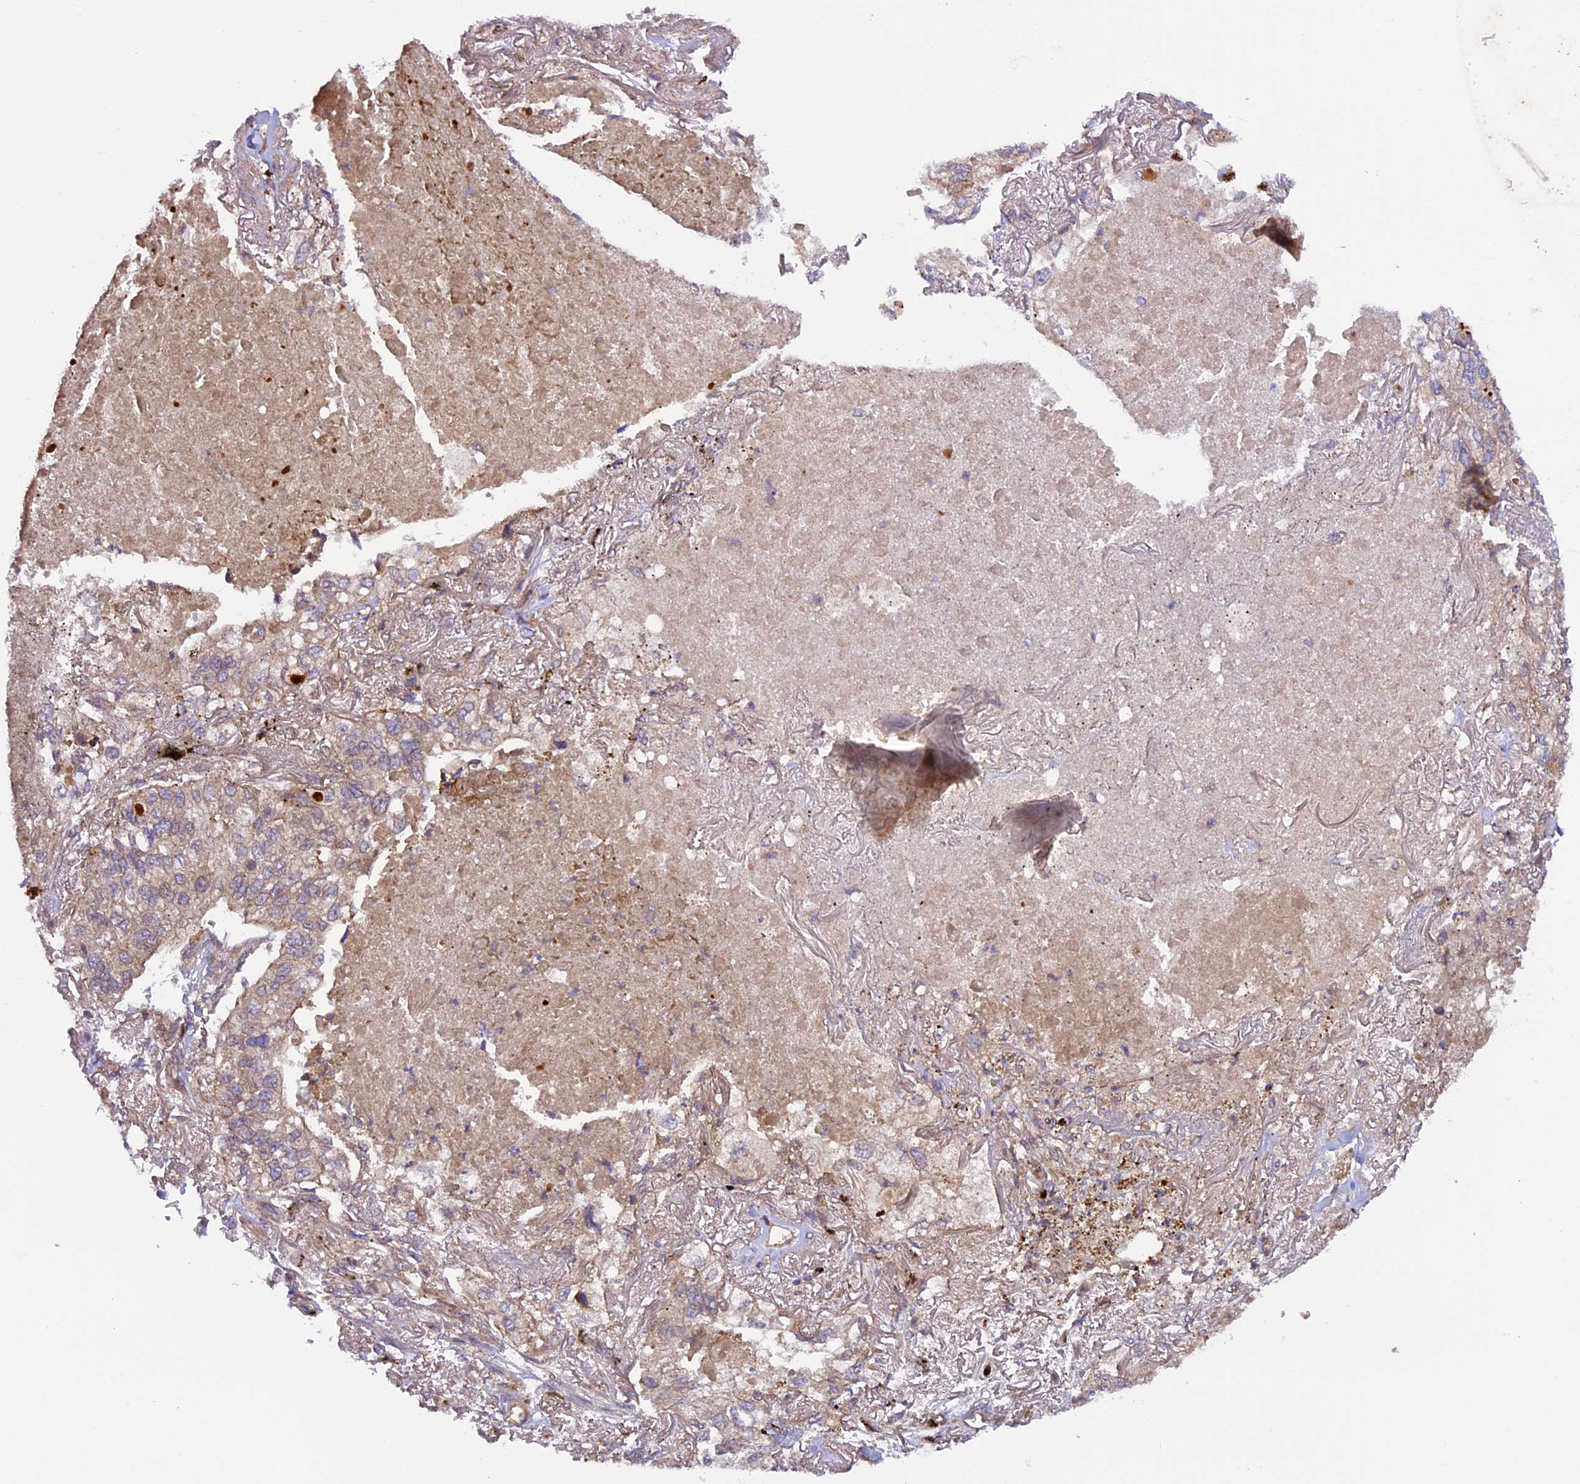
{"staining": {"intensity": "weak", "quantity": "25%-75%", "location": "cytoplasmic/membranous"}, "tissue": "lung cancer", "cell_type": "Tumor cells", "image_type": "cancer", "snomed": [{"axis": "morphology", "description": "Adenocarcinoma, NOS"}, {"axis": "topography", "description": "Lung"}], "caption": "This micrograph reveals immunohistochemistry (IHC) staining of human lung adenocarcinoma, with low weak cytoplasmic/membranous positivity in about 25%-75% of tumor cells.", "gene": "CCDC125", "patient": {"sex": "male", "age": 65}}